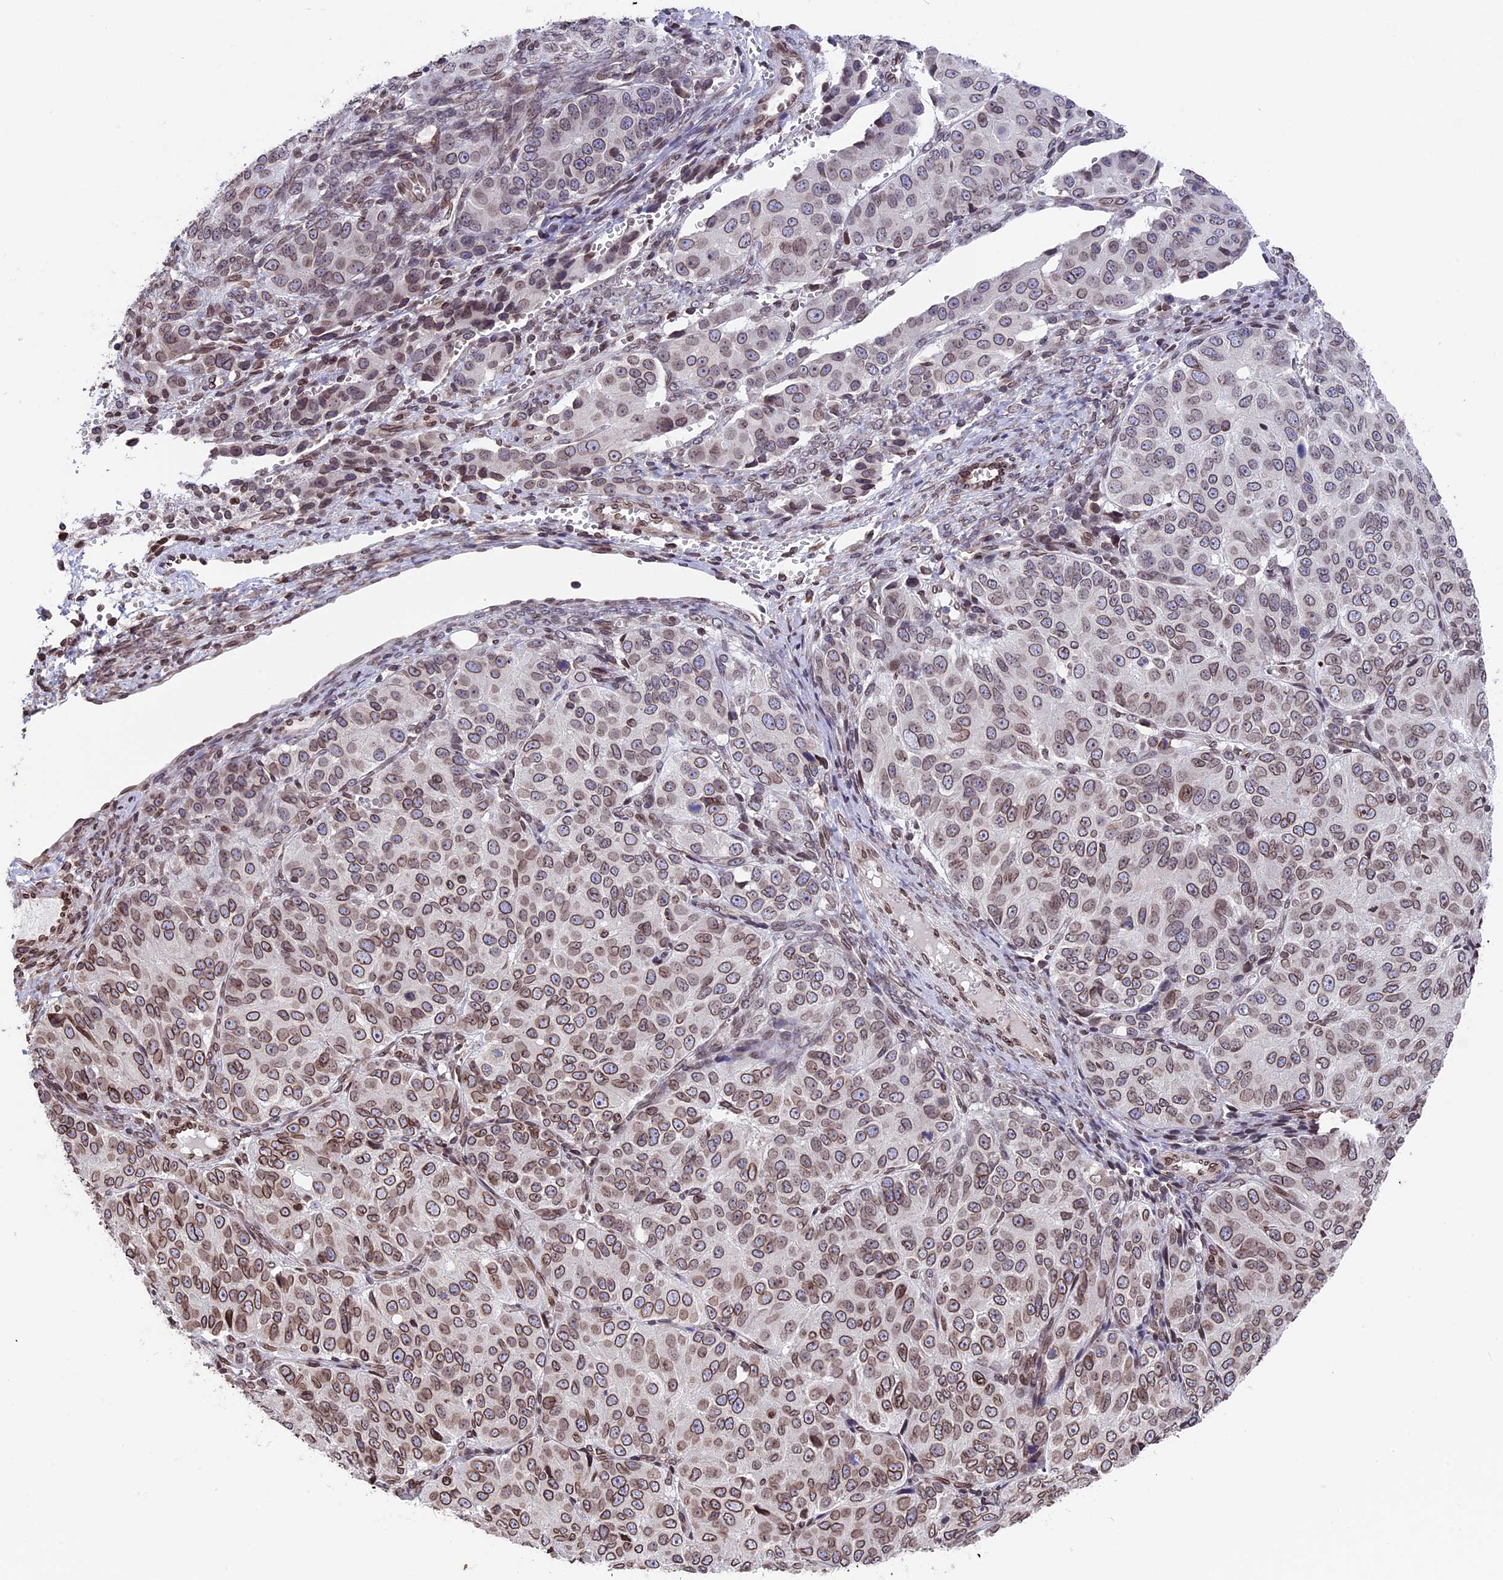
{"staining": {"intensity": "moderate", "quantity": ">75%", "location": "cytoplasmic/membranous,nuclear"}, "tissue": "ovarian cancer", "cell_type": "Tumor cells", "image_type": "cancer", "snomed": [{"axis": "morphology", "description": "Carcinoma, endometroid"}, {"axis": "topography", "description": "Ovary"}], "caption": "Tumor cells show medium levels of moderate cytoplasmic/membranous and nuclear staining in about >75% of cells in ovarian cancer. The protein is stained brown, and the nuclei are stained in blue (DAB IHC with brightfield microscopy, high magnification).", "gene": "PTCHD4", "patient": {"sex": "female", "age": 51}}